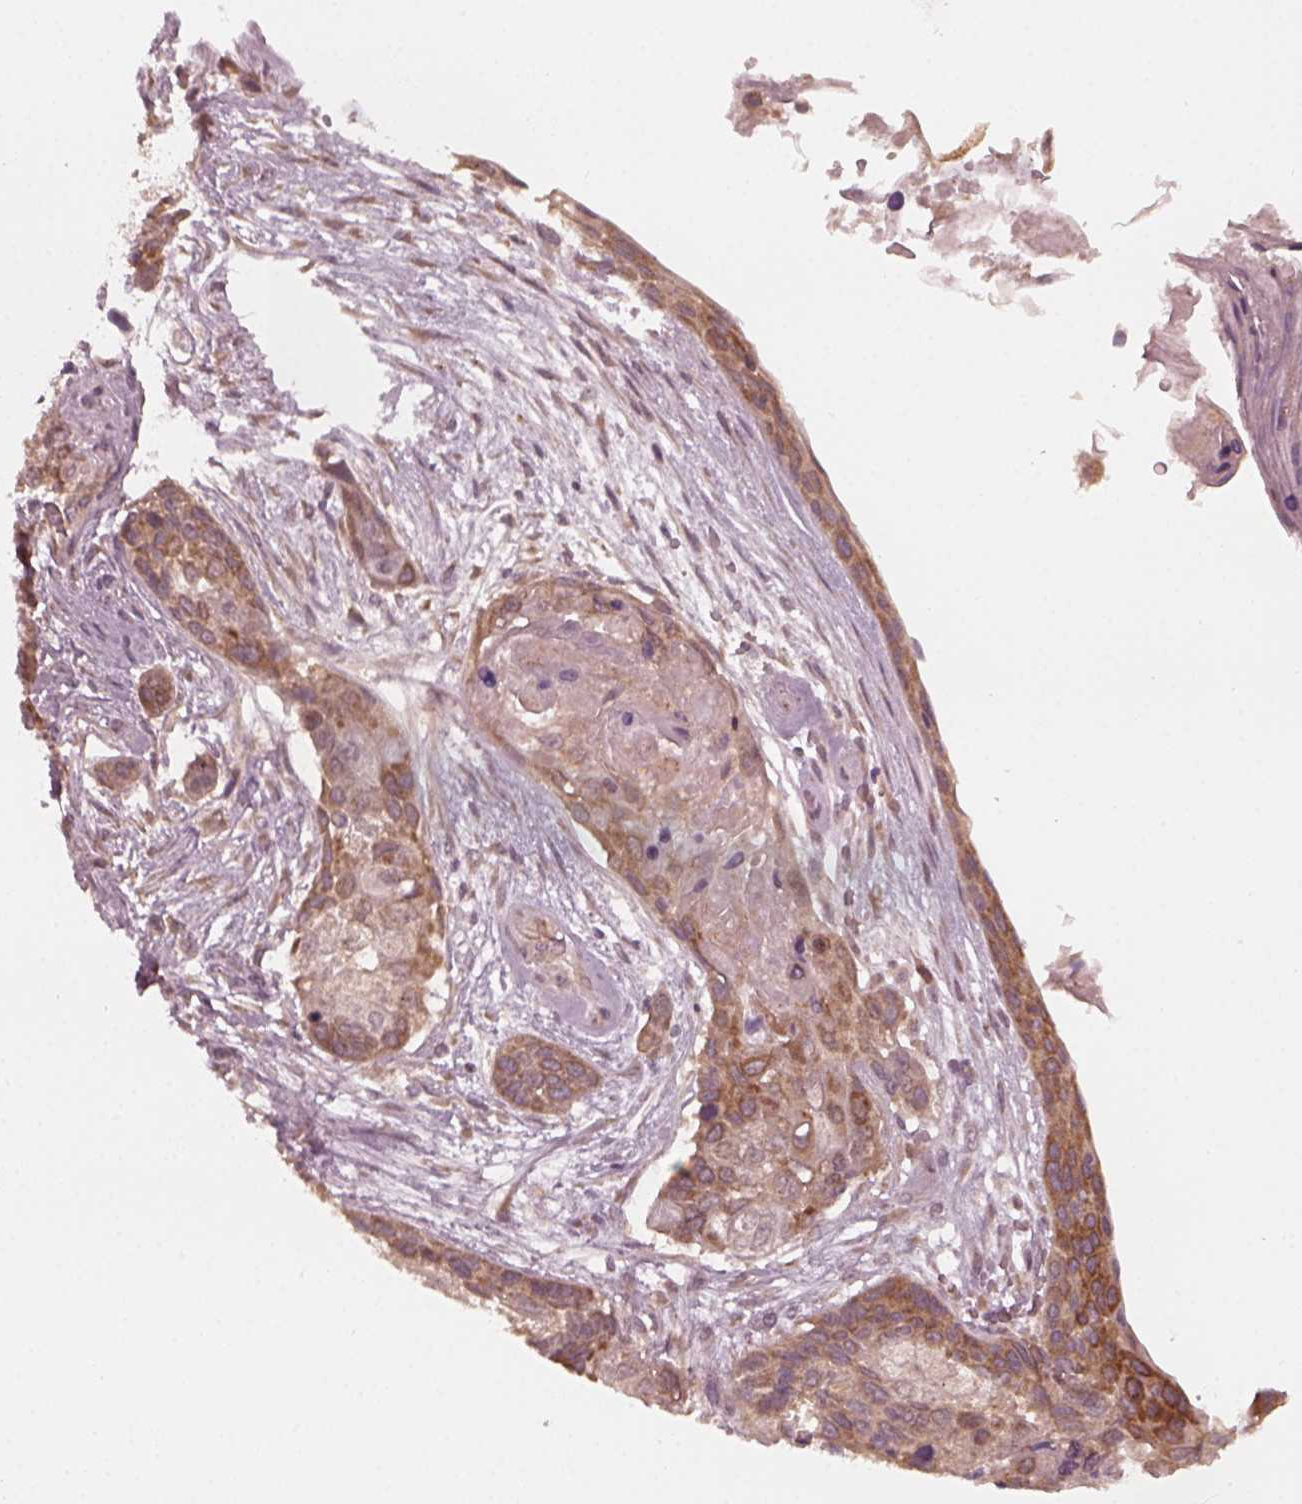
{"staining": {"intensity": "moderate", "quantity": "<25%", "location": "cytoplasmic/membranous"}, "tissue": "lung cancer", "cell_type": "Tumor cells", "image_type": "cancer", "snomed": [{"axis": "morphology", "description": "Squamous cell carcinoma, NOS"}, {"axis": "topography", "description": "Lung"}], "caption": "IHC of human lung cancer reveals low levels of moderate cytoplasmic/membranous positivity in approximately <25% of tumor cells. Nuclei are stained in blue.", "gene": "FAF2", "patient": {"sex": "male", "age": 69}}